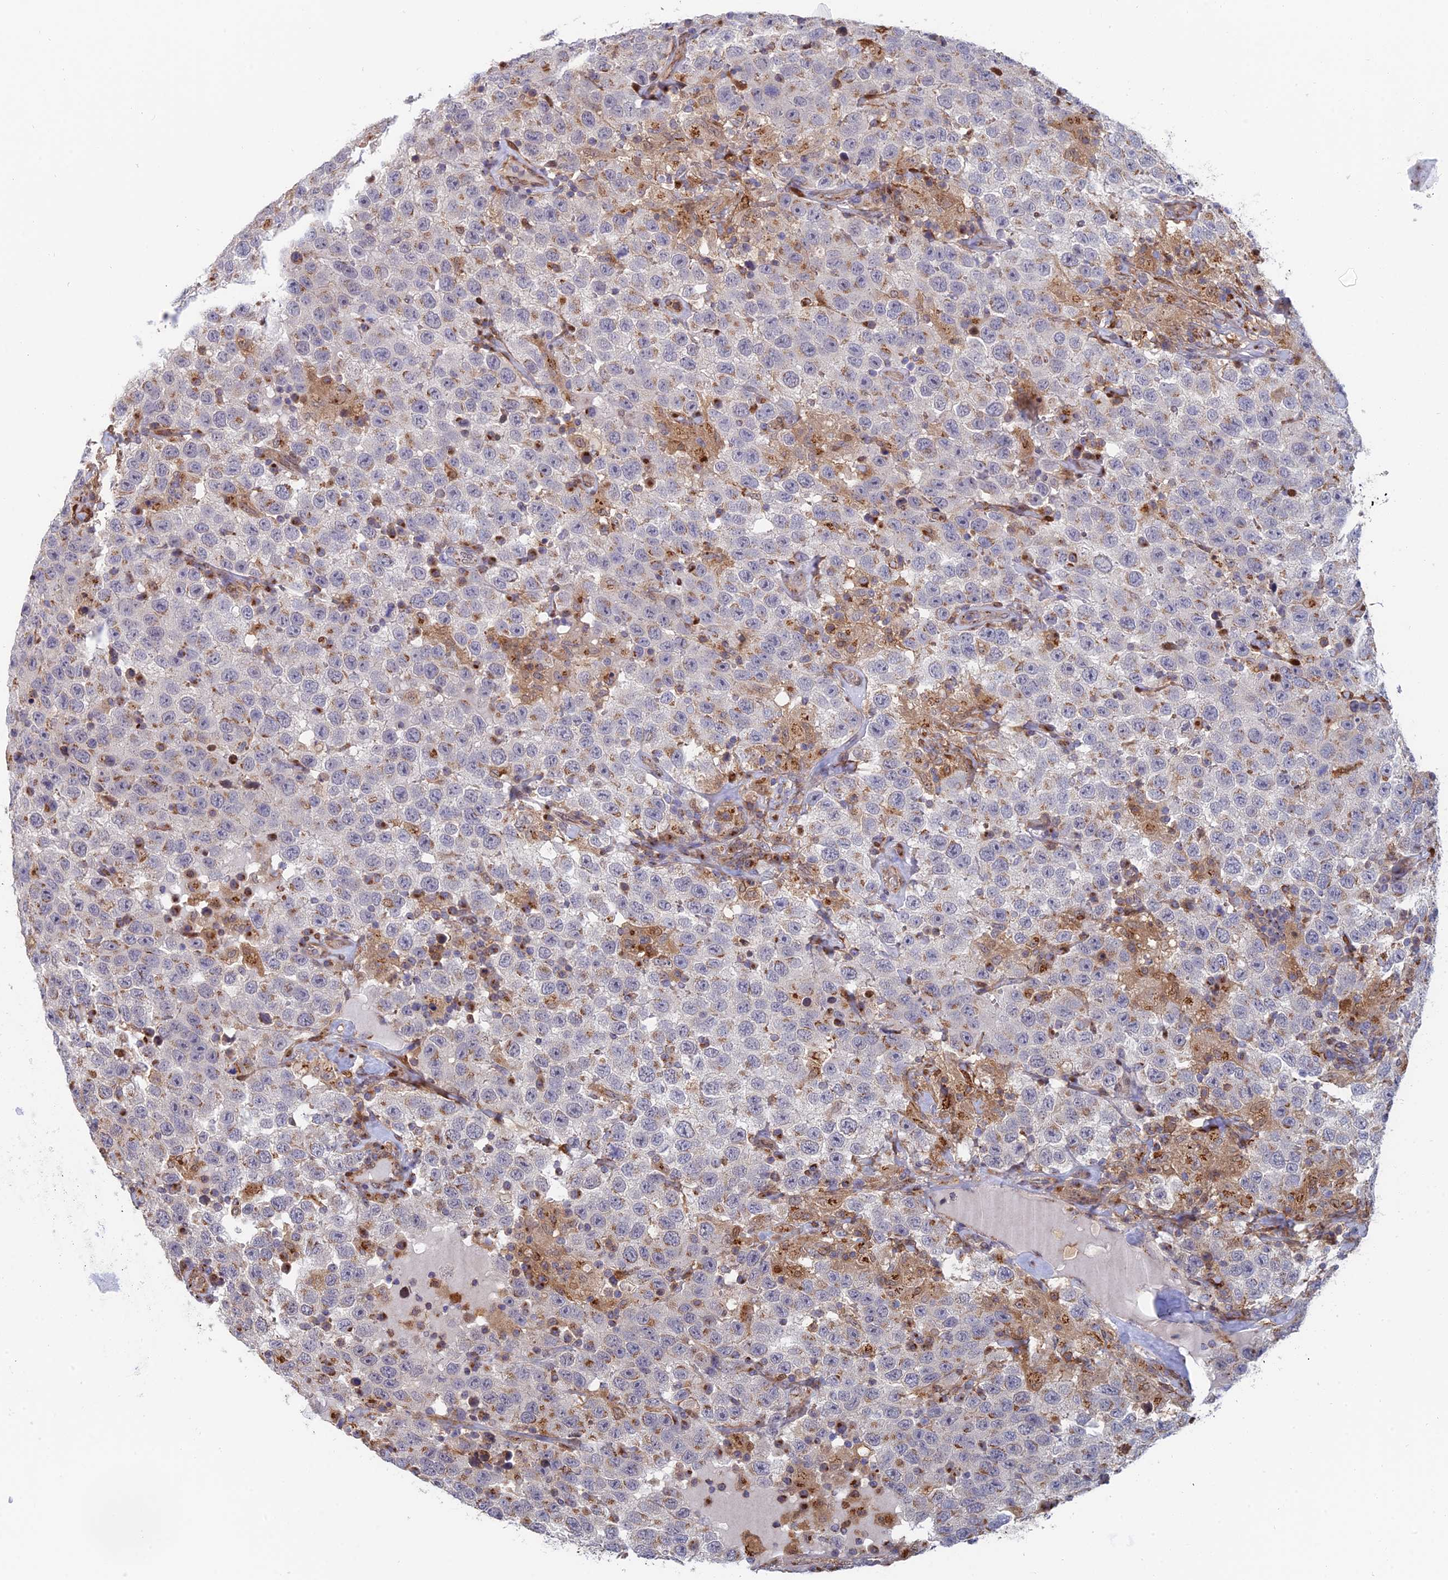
{"staining": {"intensity": "weak", "quantity": "<25%", "location": "cytoplasmic/membranous"}, "tissue": "testis cancer", "cell_type": "Tumor cells", "image_type": "cancer", "snomed": [{"axis": "morphology", "description": "Seminoma, NOS"}, {"axis": "topography", "description": "Testis"}], "caption": "This is a histopathology image of immunohistochemistry staining of testis cancer, which shows no staining in tumor cells.", "gene": "HS2ST1", "patient": {"sex": "male", "age": 41}}